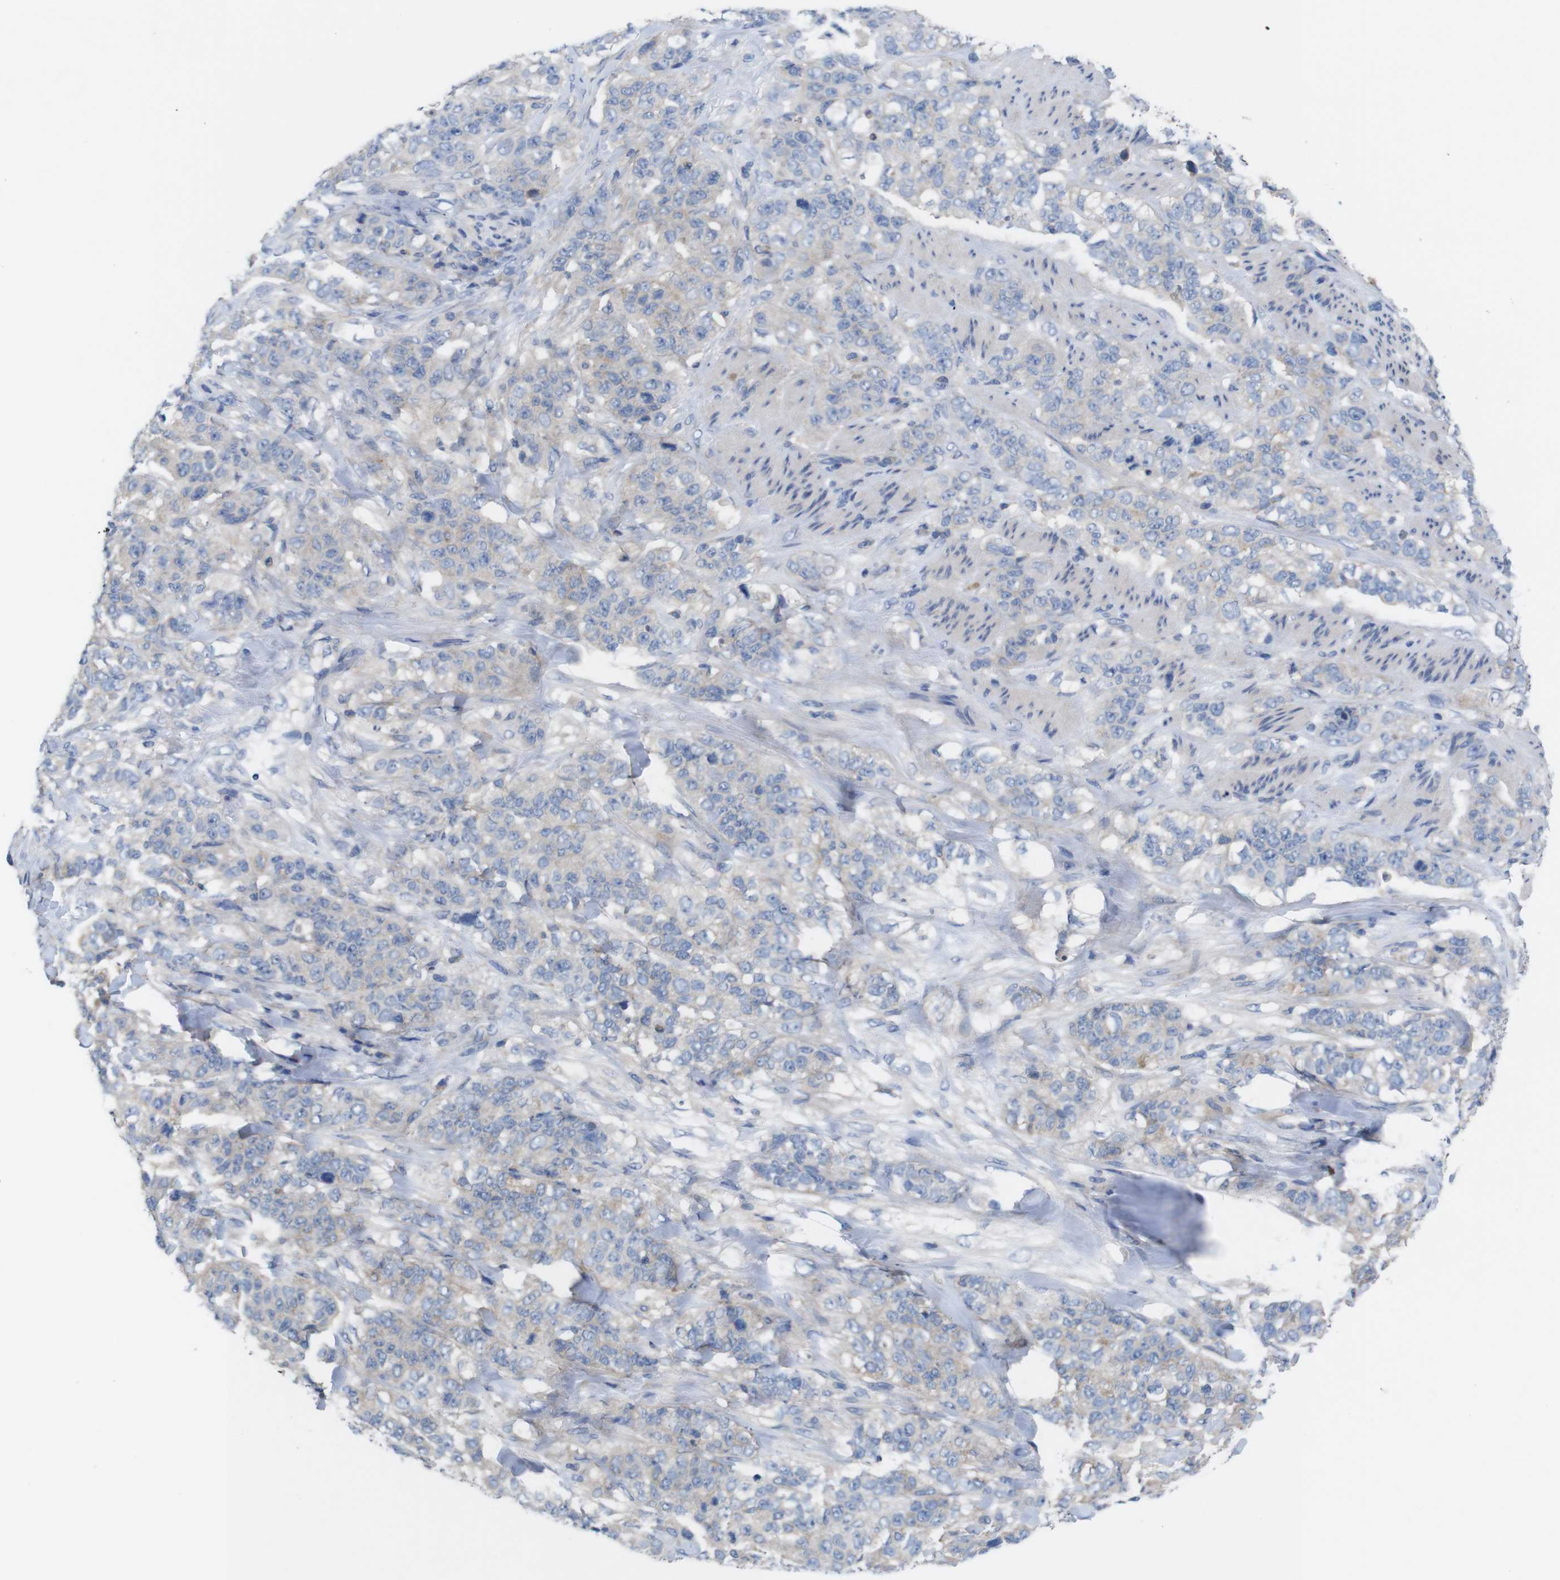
{"staining": {"intensity": "weak", "quantity": "<25%", "location": "cytoplasmic/membranous"}, "tissue": "stomach cancer", "cell_type": "Tumor cells", "image_type": "cancer", "snomed": [{"axis": "morphology", "description": "Adenocarcinoma, NOS"}, {"axis": "topography", "description": "Stomach"}], "caption": "Immunohistochemical staining of human stomach cancer (adenocarcinoma) displays no significant expression in tumor cells.", "gene": "USH1C", "patient": {"sex": "male", "age": 48}}